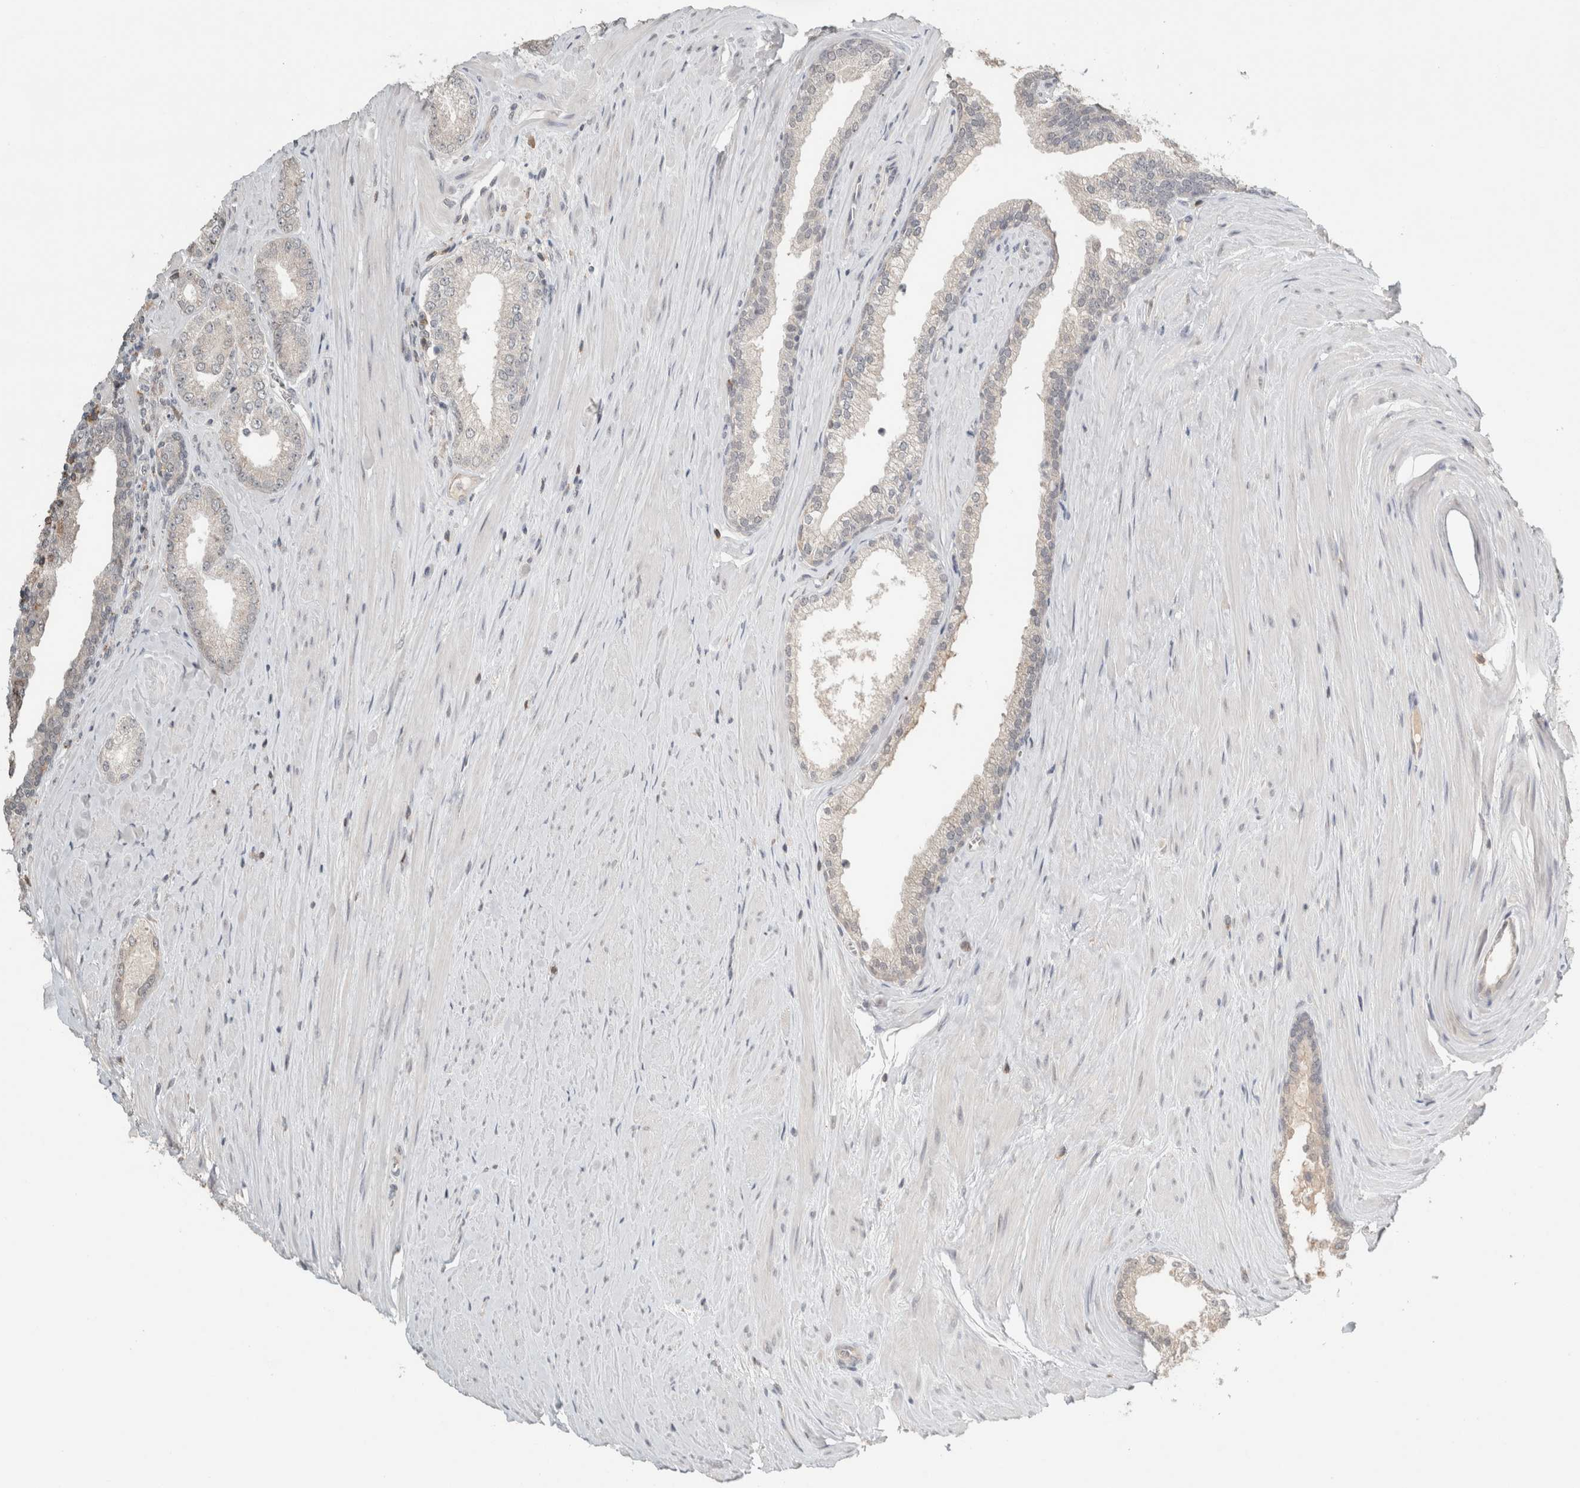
{"staining": {"intensity": "negative", "quantity": "none", "location": "none"}, "tissue": "prostate cancer", "cell_type": "Tumor cells", "image_type": "cancer", "snomed": [{"axis": "morphology", "description": "Adenocarcinoma, Low grade"}, {"axis": "topography", "description": "Prostate"}], "caption": "A high-resolution image shows immunohistochemistry (IHC) staining of prostate cancer (low-grade adenocarcinoma), which displays no significant positivity in tumor cells. The staining was performed using DAB (3,3'-diaminobenzidine) to visualize the protein expression in brown, while the nuclei were stained in blue with hematoxylin (Magnification: 20x).", "gene": "TRAT1", "patient": {"sex": "male", "age": 62}}